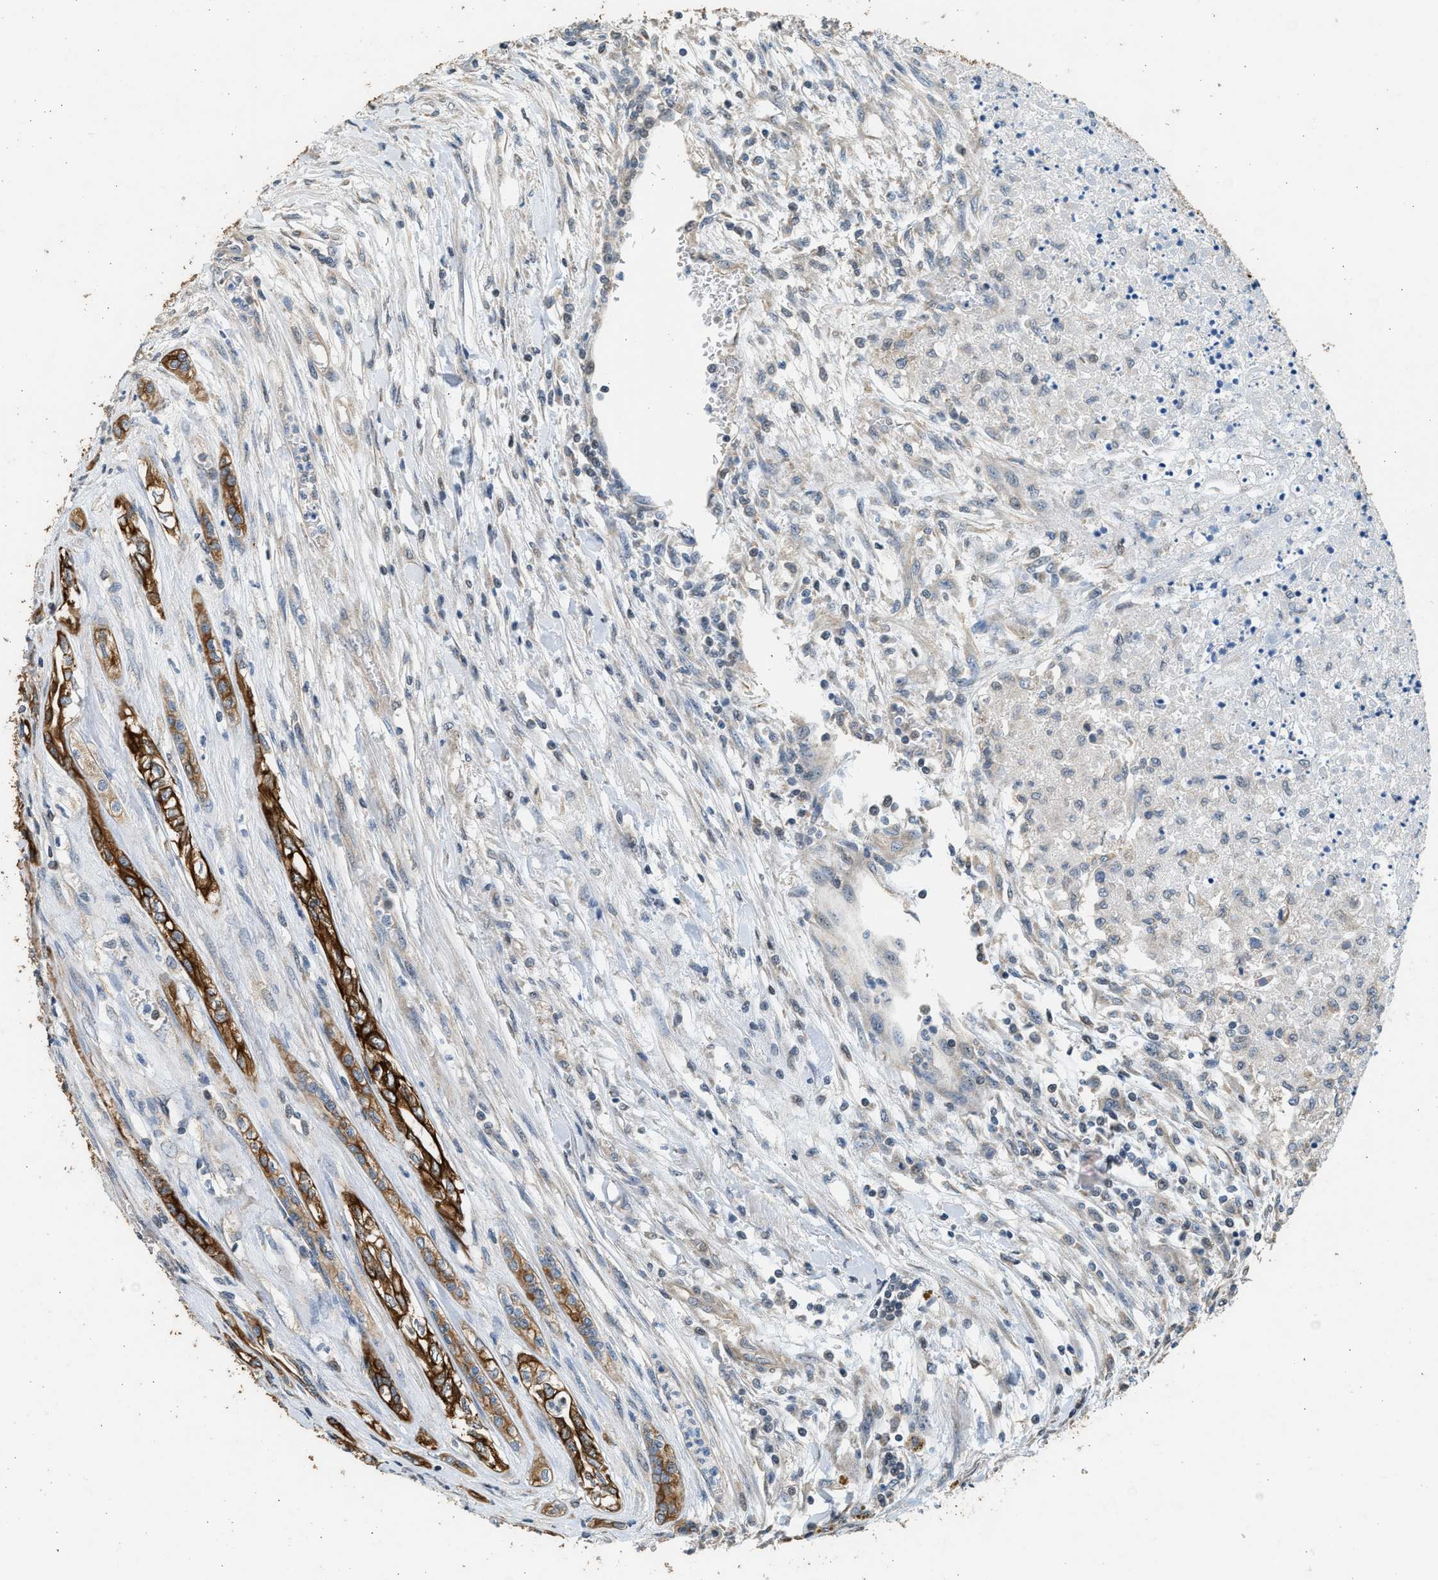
{"staining": {"intensity": "negative", "quantity": "none", "location": "none"}, "tissue": "renal cancer", "cell_type": "Tumor cells", "image_type": "cancer", "snomed": [{"axis": "morphology", "description": "Adenocarcinoma, NOS"}, {"axis": "topography", "description": "Kidney"}], "caption": "The immunohistochemistry micrograph has no significant staining in tumor cells of adenocarcinoma (renal) tissue. (DAB IHC with hematoxylin counter stain).", "gene": "PCLO", "patient": {"sex": "female", "age": 54}}